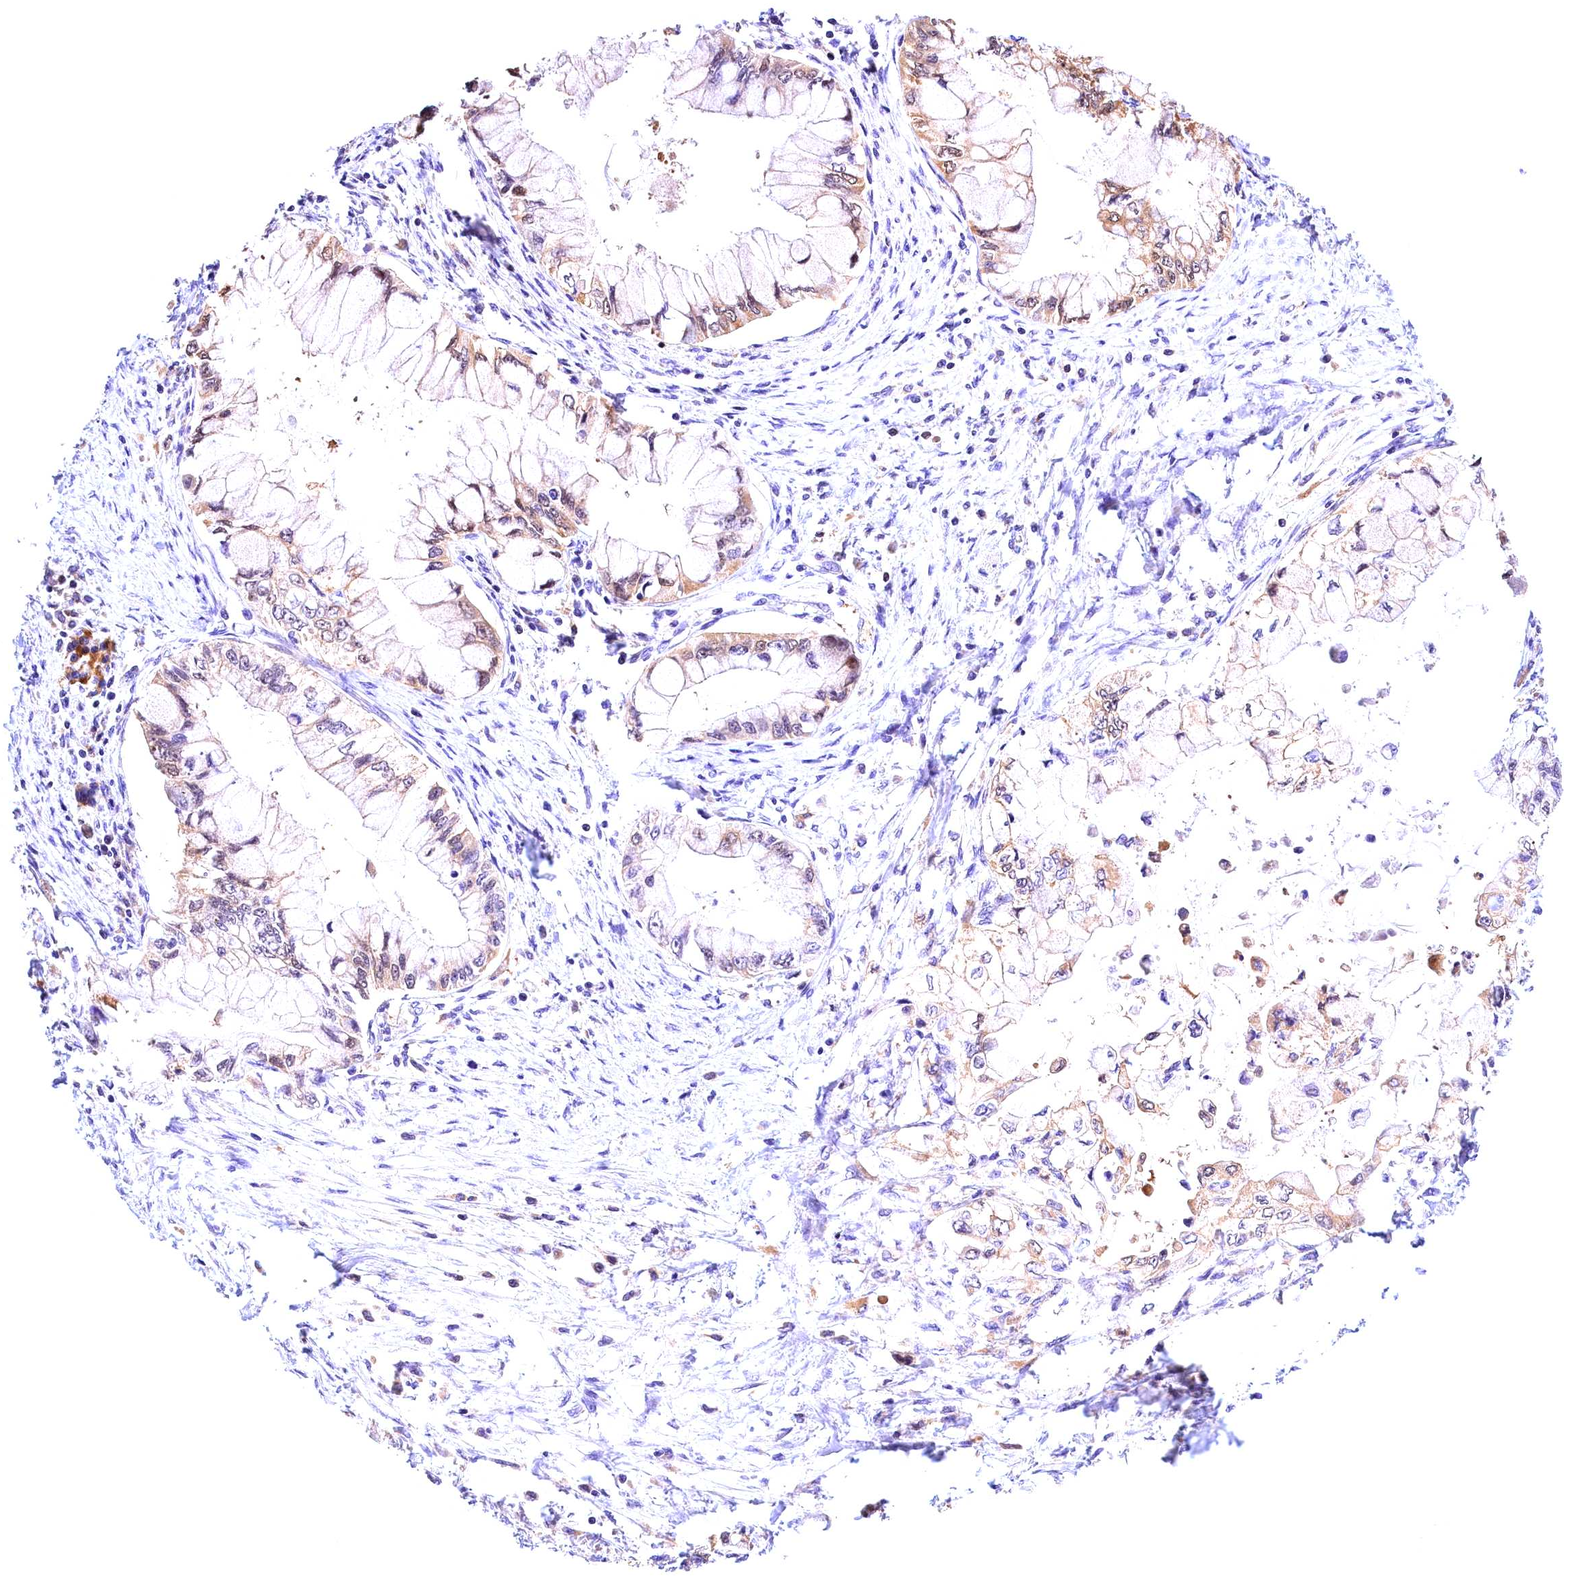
{"staining": {"intensity": "weak", "quantity": "<25%", "location": "cytoplasmic/membranous"}, "tissue": "pancreatic cancer", "cell_type": "Tumor cells", "image_type": "cancer", "snomed": [{"axis": "morphology", "description": "Adenocarcinoma, NOS"}, {"axis": "topography", "description": "Pancreas"}], "caption": "Image shows no protein positivity in tumor cells of pancreatic cancer tissue.", "gene": "KPTN", "patient": {"sex": "male", "age": 48}}